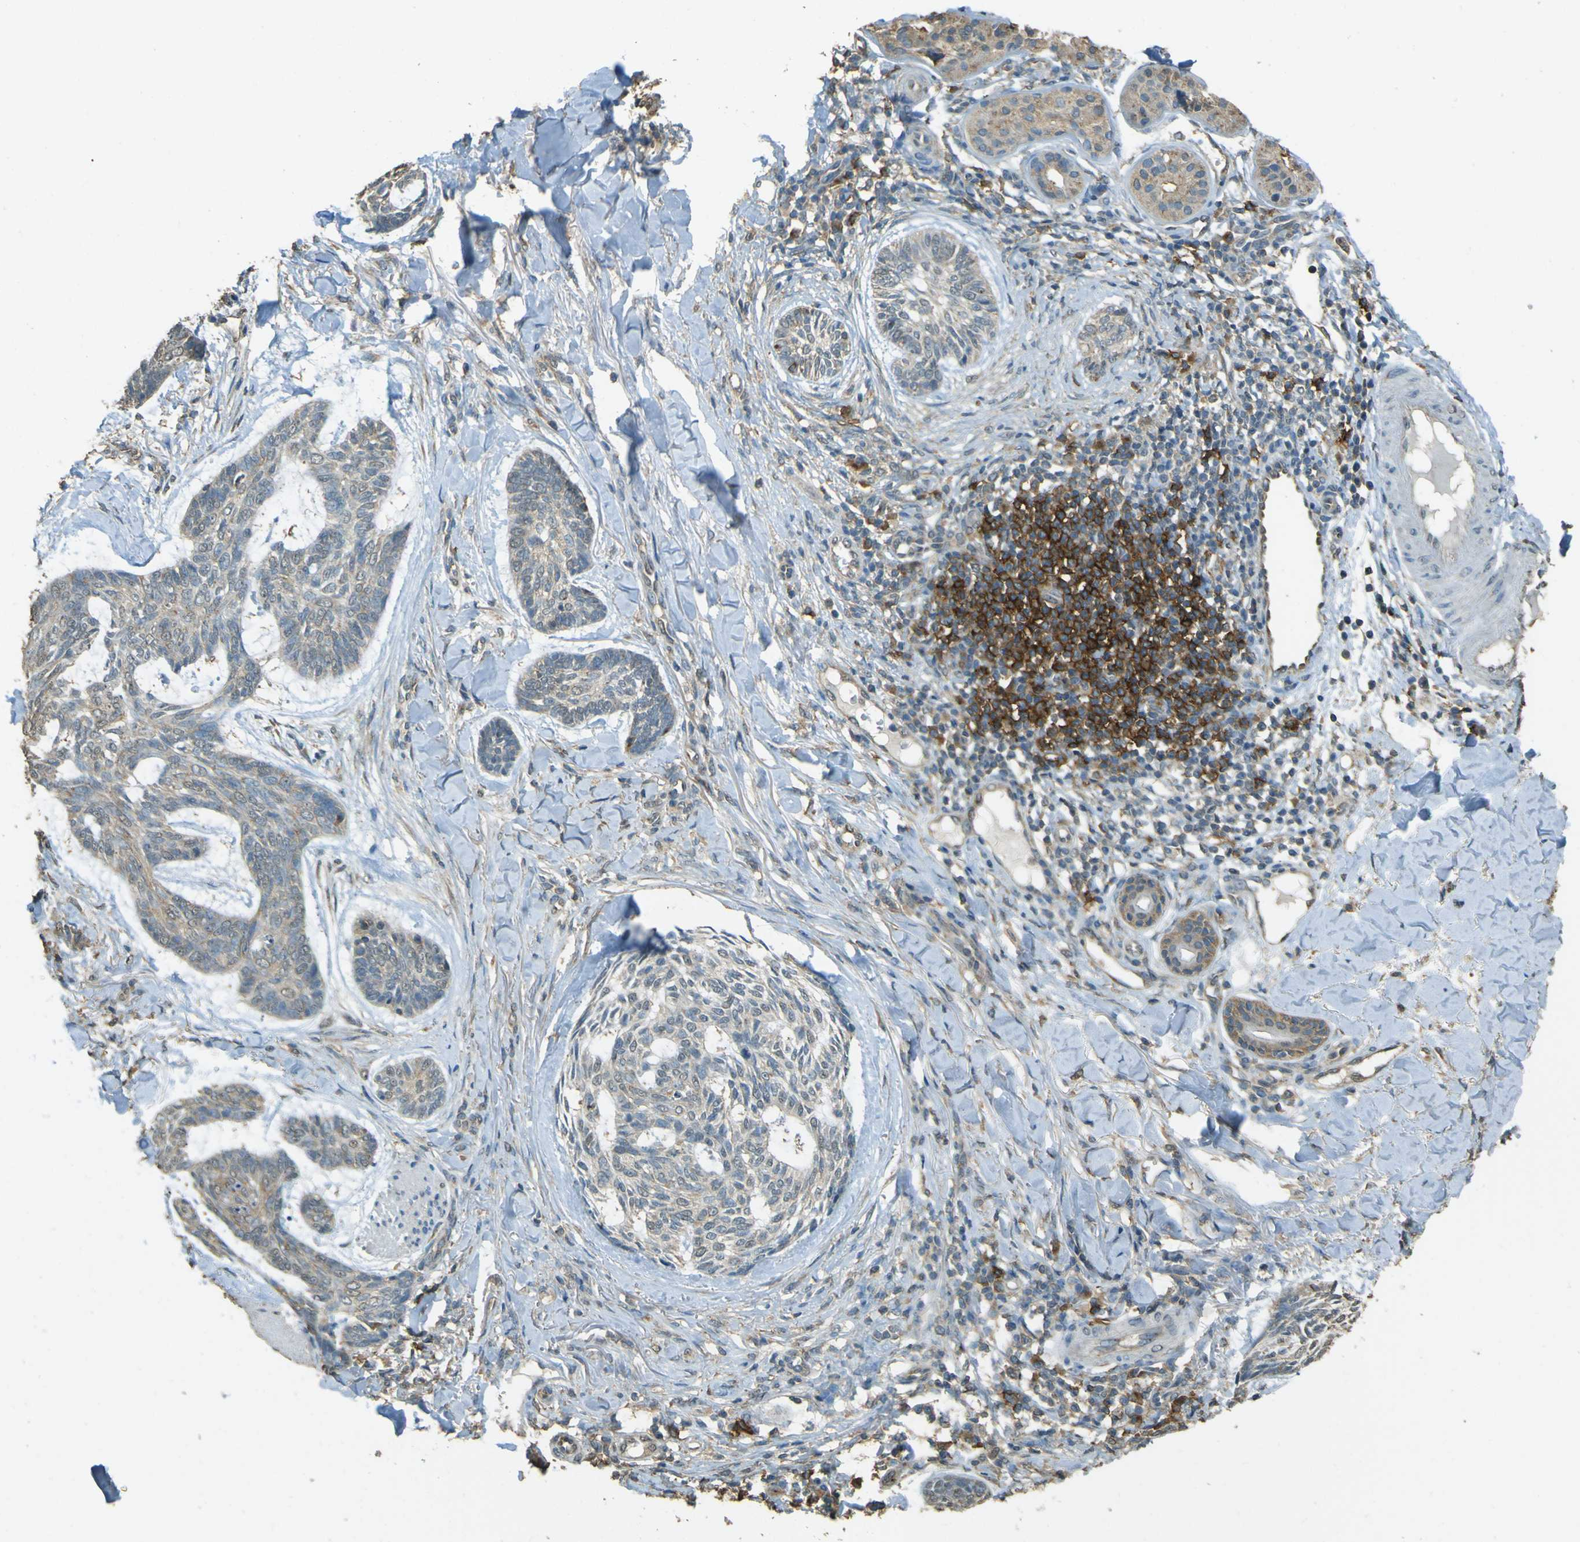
{"staining": {"intensity": "weak", "quantity": "<25%", "location": "cytoplasmic/membranous"}, "tissue": "skin cancer", "cell_type": "Tumor cells", "image_type": "cancer", "snomed": [{"axis": "morphology", "description": "Basal cell carcinoma"}, {"axis": "topography", "description": "Skin"}], "caption": "The photomicrograph shows no staining of tumor cells in basal cell carcinoma (skin).", "gene": "GOLGA1", "patient": {"sex": "male", "age": 43}}